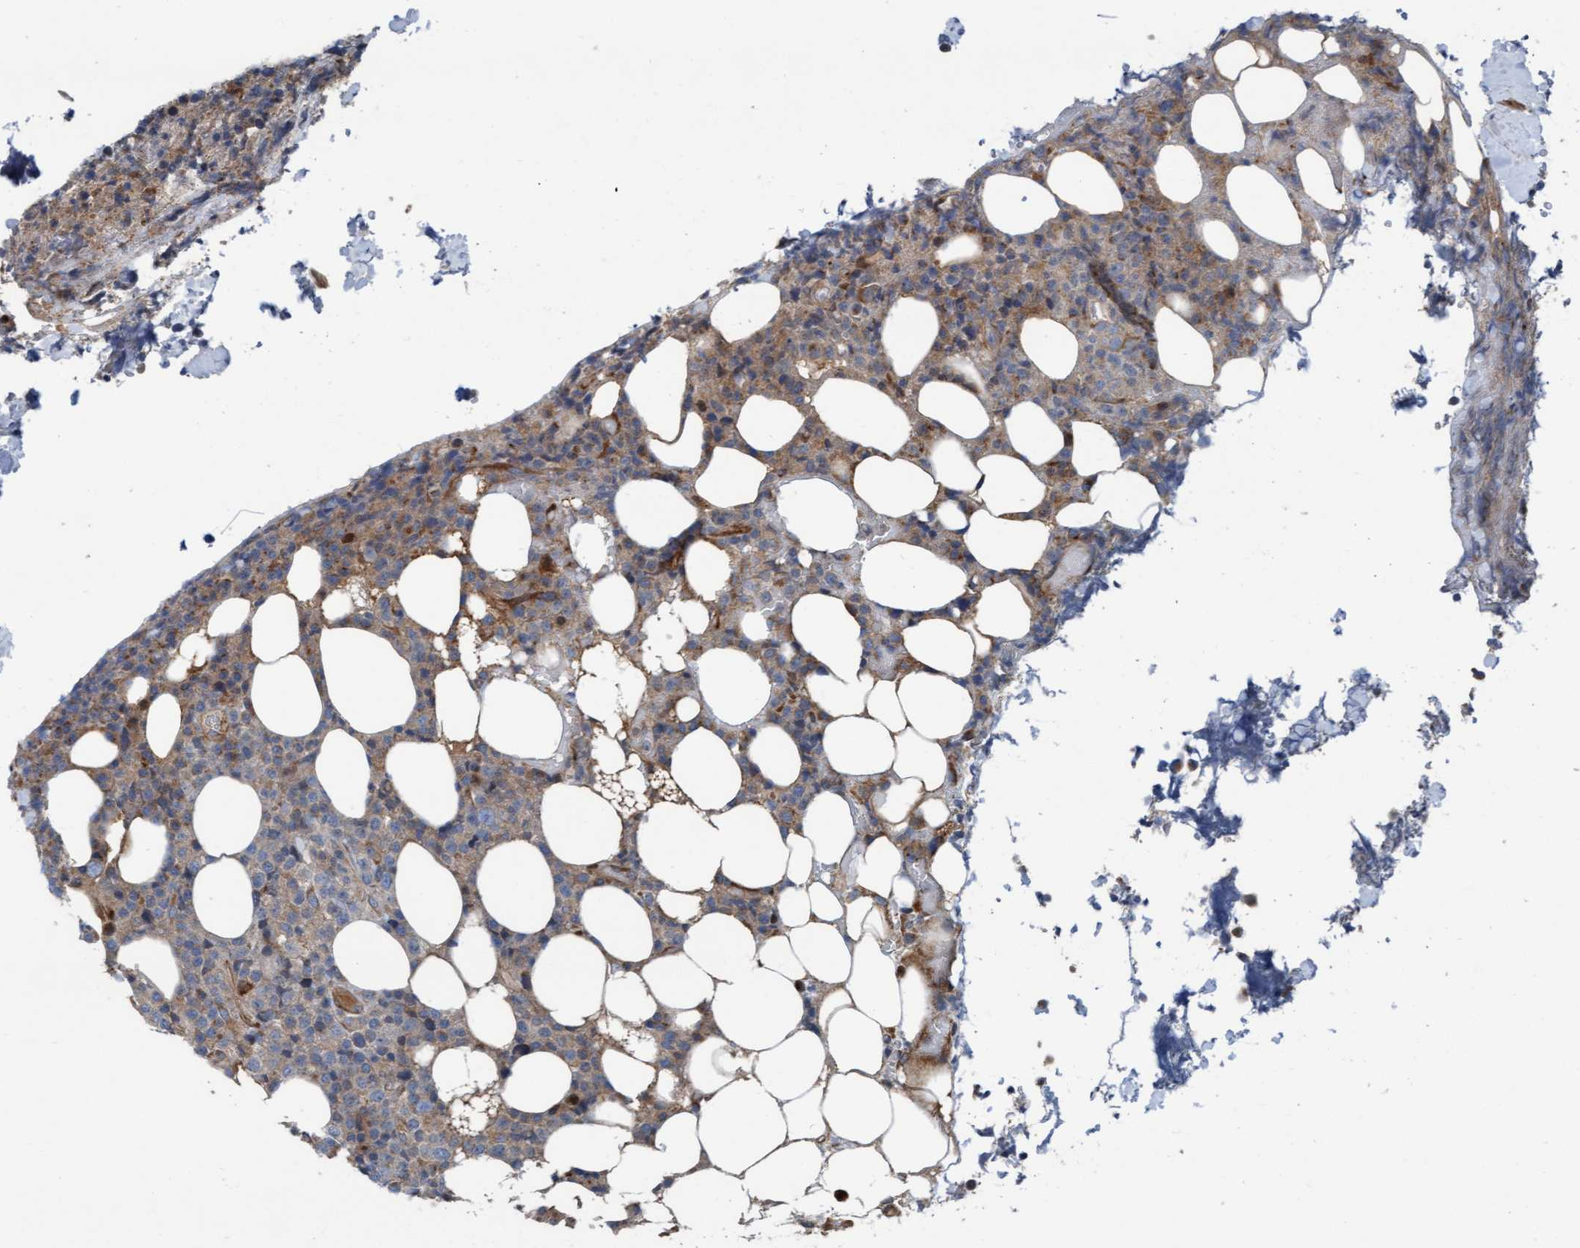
{"staining": {"intensity": "weak", "quantity": "<25%", "location": "cytoplasmic/membranous"}, "tissue": "lymphoma", "cell_type": "Tumor cells", "image_type": "cancer", "snomed": [{"axis": "morphology", "description": "Malignant lymphoma, non-Hodgkin's type, High grade"}, {"axis": "topography", "description": "Lymph node"}], "caption": "Immunohistochemical staining of high-grade malignant lymphoma, non-Hodgkin's type demonstrates no significant expression in tumor cells. The staining is performed using DAB brown chromogen with nuclei counter-stained in using hematoxylin.", "gene": "KLHL26", "patient": {"sex": "male", "age": 13}}